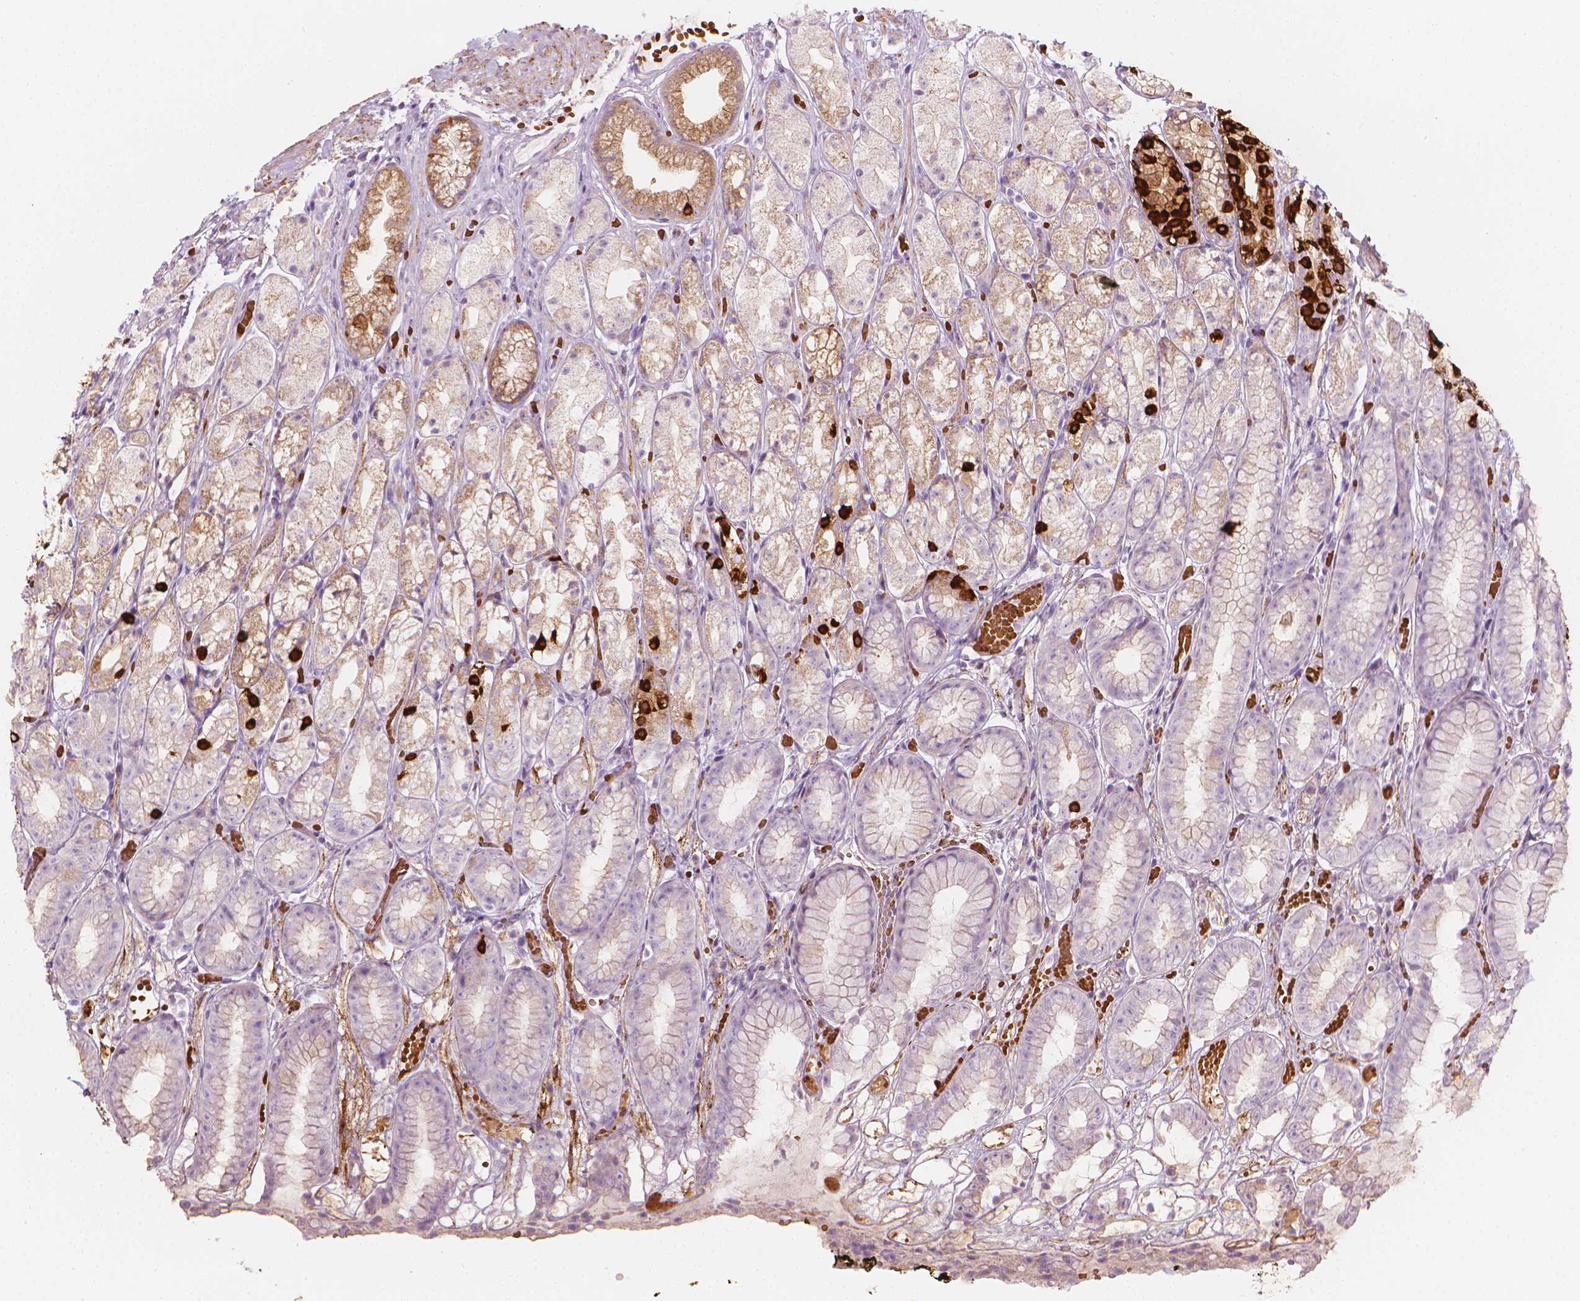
{"staining": {"intensity": "strong", "quantity": "<25%", "location": "cytoplasmic/membranous"}, "tissue": "stomach", "cell_type": "Glandular cells", "image_type": "normal", "snomed": [{"axis": "morphology", "description": "Normal tissue, NOS"}, {"axis": "topography", "description": "Stomach"}], "caption": "Immunohistochemistry photomicrograph of unremarkable stomach: stomach stained using immunohistochemistry reveals medium levels of strong protein expression localized specifically in the cytoplasmic/membranous of glandular cells, appearing as a cytoplasmic/membranous brown color.", "gene": "CES1", "patient": {"sex": "male", "age": 70}}